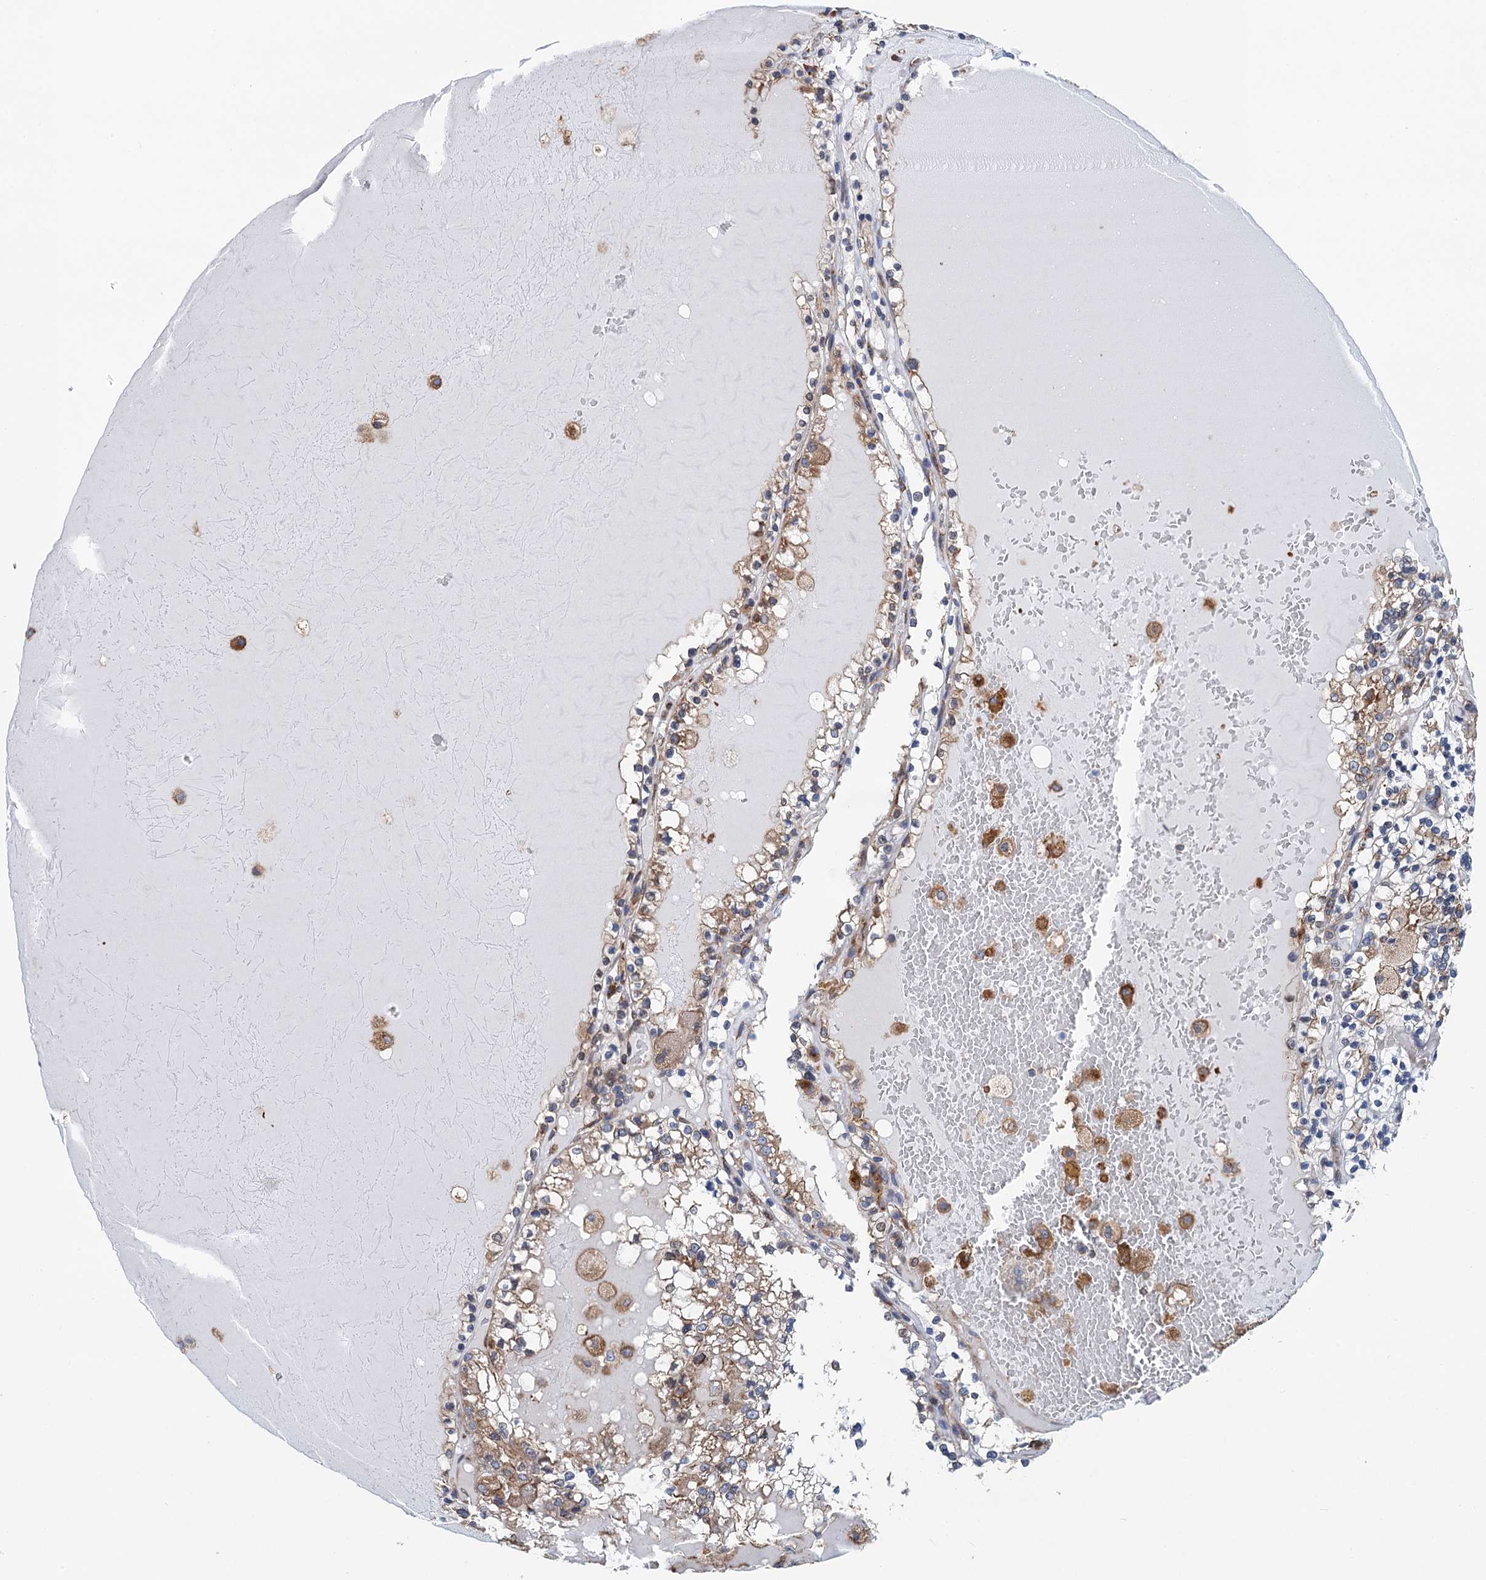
{"staining": {"intensity": "moderate", "quantity": "25%-75%", "location": "cytoplasmic/membranous"}, "tissue": "renal cancer", "cell_type": "Tumor cells", "image_type": "cancer", "snomed": [{"axis": "morphology", "description": "Adenocarcinoma, NOS"}, {"axis": "topography", "description": "Kidney"}], "caption": "Tumor cells display medium levels of moderate cytoplasmic/membranous positivity in about 25%-75% of cells in renal adenocarcinoma. (Brightfield microscopy of DAB IHC at high magnification).", "gene": "SLC12A7", "patient": {"sex": "female", "age": 56}}